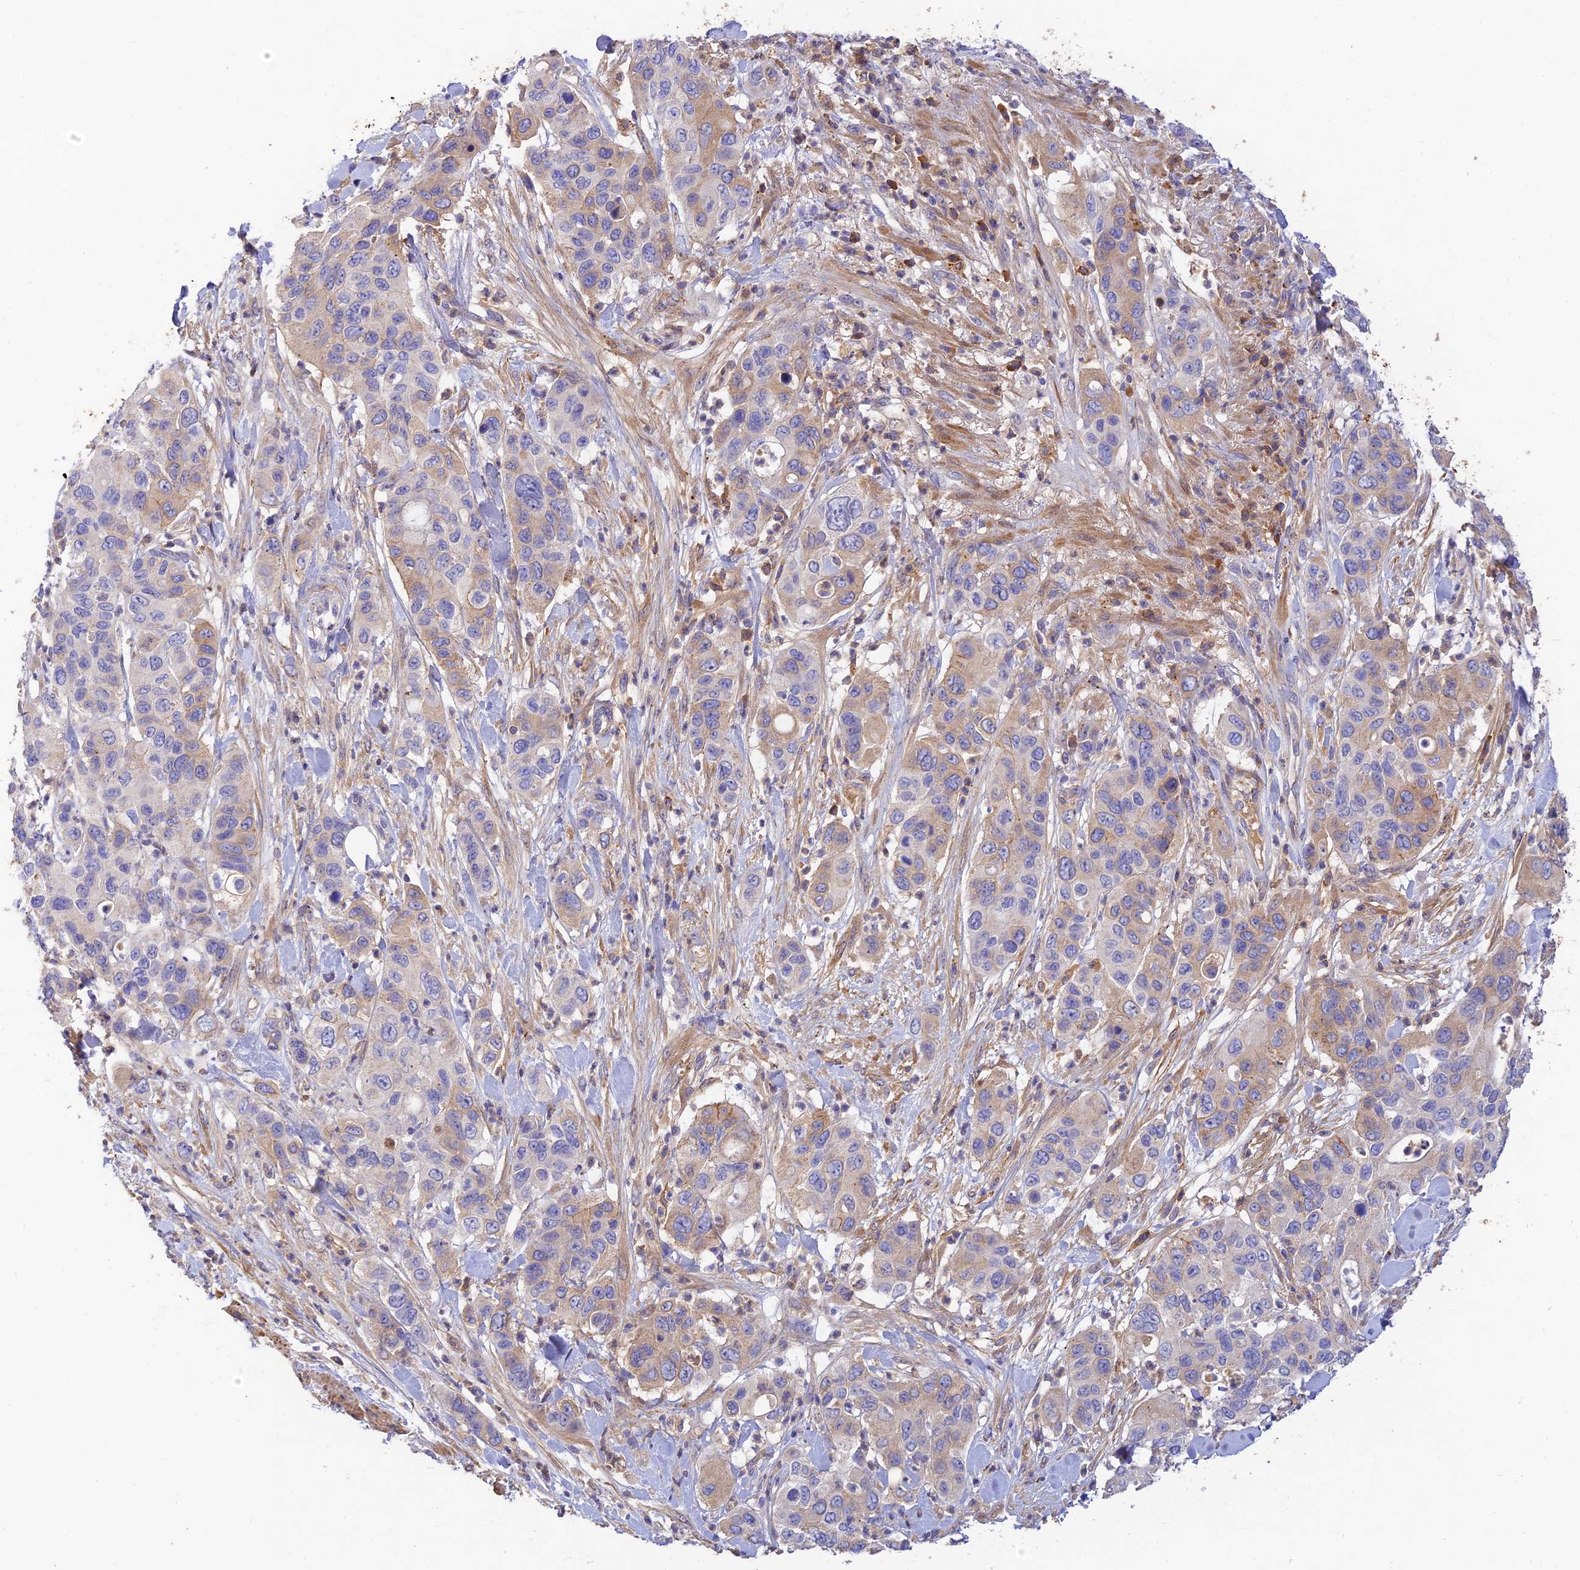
{"staining": {"intensity": "moderate", "quantity": "<25%", "location": "cytoplasmic/membranous"}, "tissue": "pancreatic cancer", "cell_type": "Tumor cells", "image_type": "cancer", "snomed": [{"axis": "morphology", "description": "Adenocarcinoma, NOS"}, {"axis": "topography", "description": "Pancreas"}], "caption": "There is low levels of moderate cytoplasmic/membranous positivity in tumor cells of pancreatic adenocarcinoma, as demonstrated by immunohistochemical staining (brown color).", "gene": "ACSM5", "patient": {"sex": "female", "age": 71}}